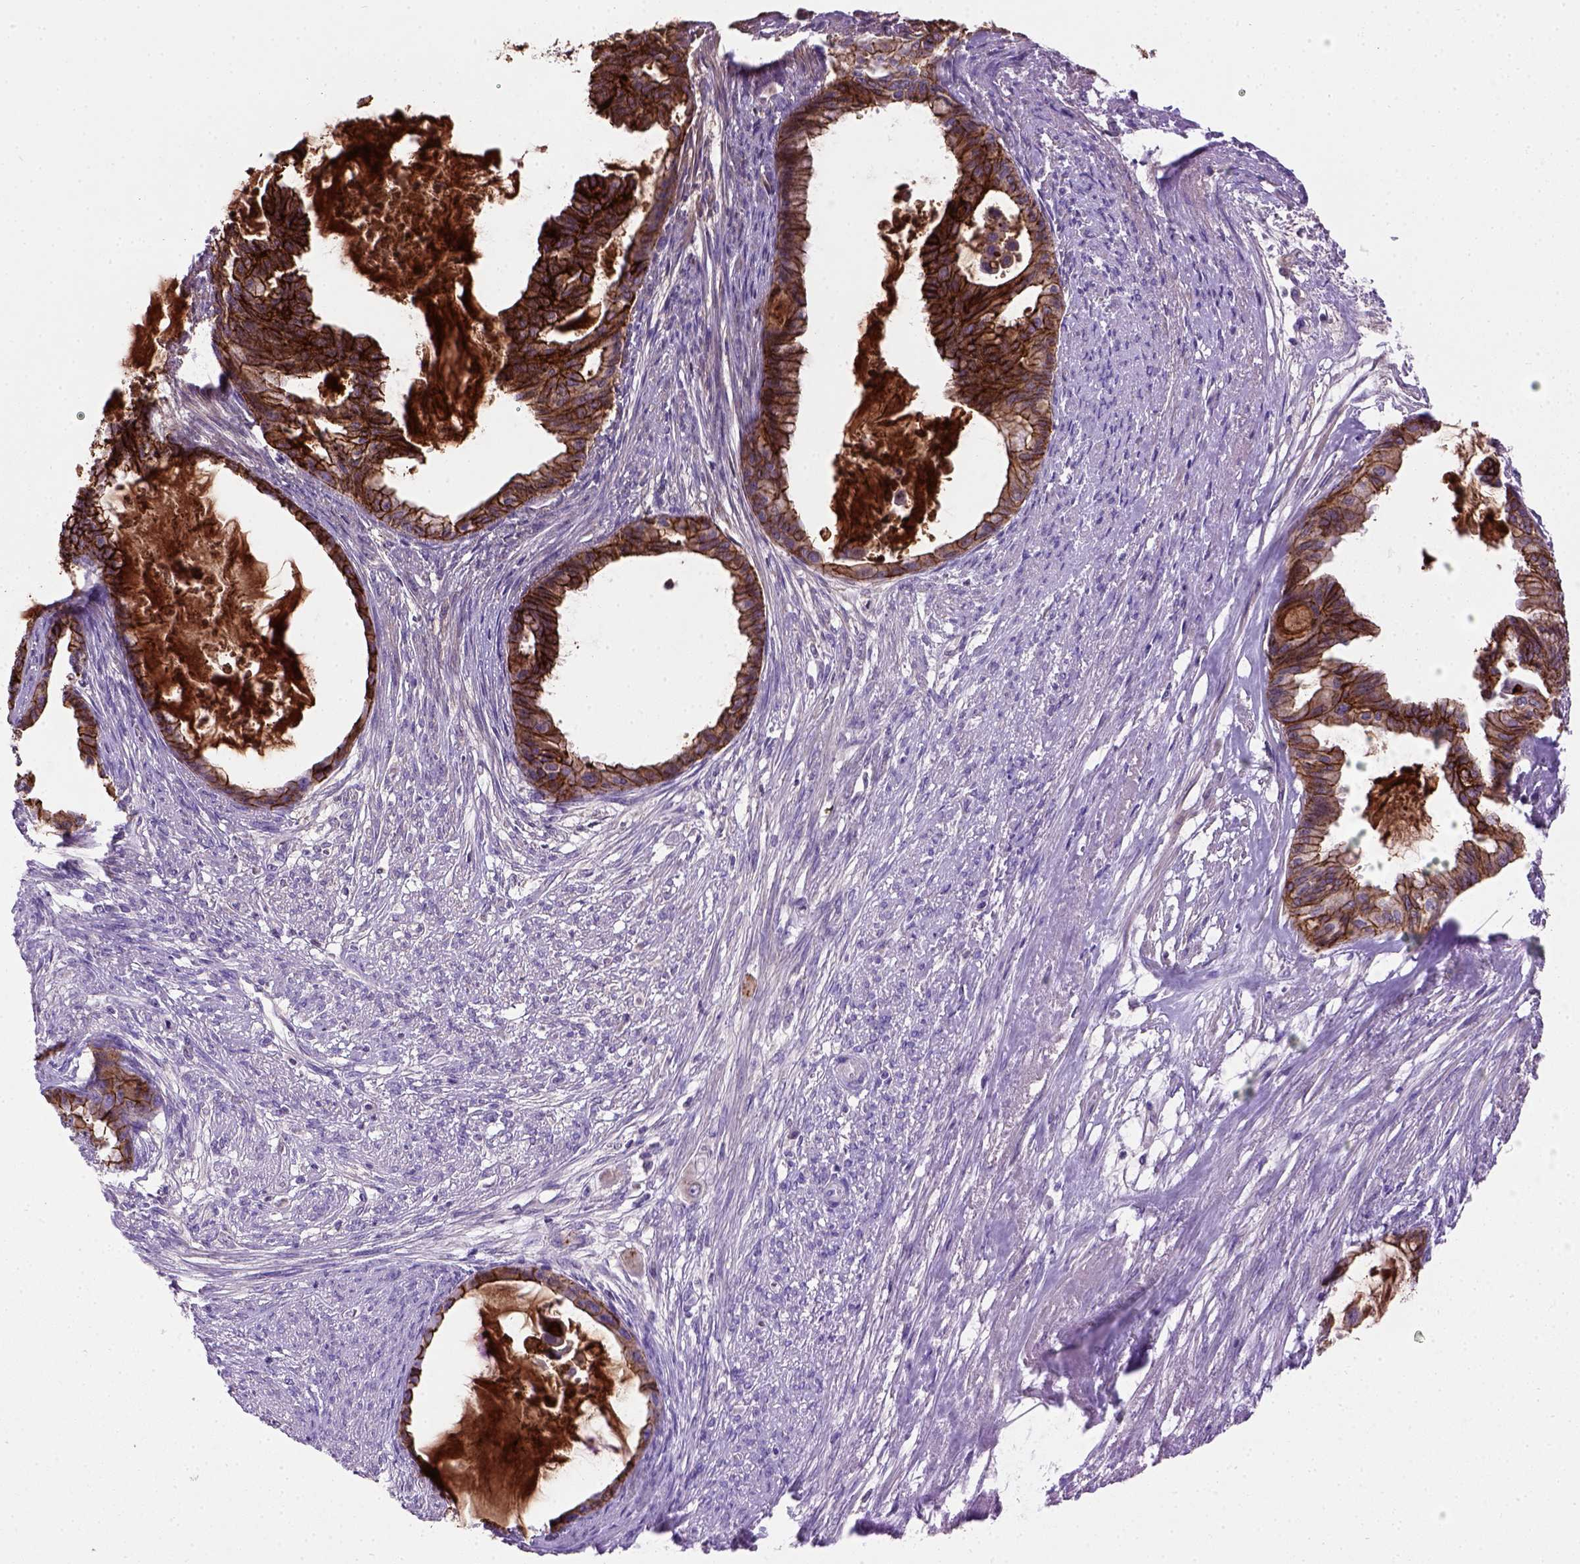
{"staining": {"intensity": "strong", "quantity": ">75%", "location": "cytoplasmic/membranous"}, "tissue": "endometrial cancer", "cell_type": "Tumor cells", "image_type": "cancer", "snomed": [{"axis": "morphology", "description": "Adenocarcinoma, NOS"}, {"axis": "topography", "description": "Endometrium"}], "caption": "Endometrial cancer stained with a brown dye exhibits strong cytoplasmic/membranous positive staining in approximately >75% of tumor cells.", "gene": "CDH1", "patient": {"sex": "female", "age": 86}}